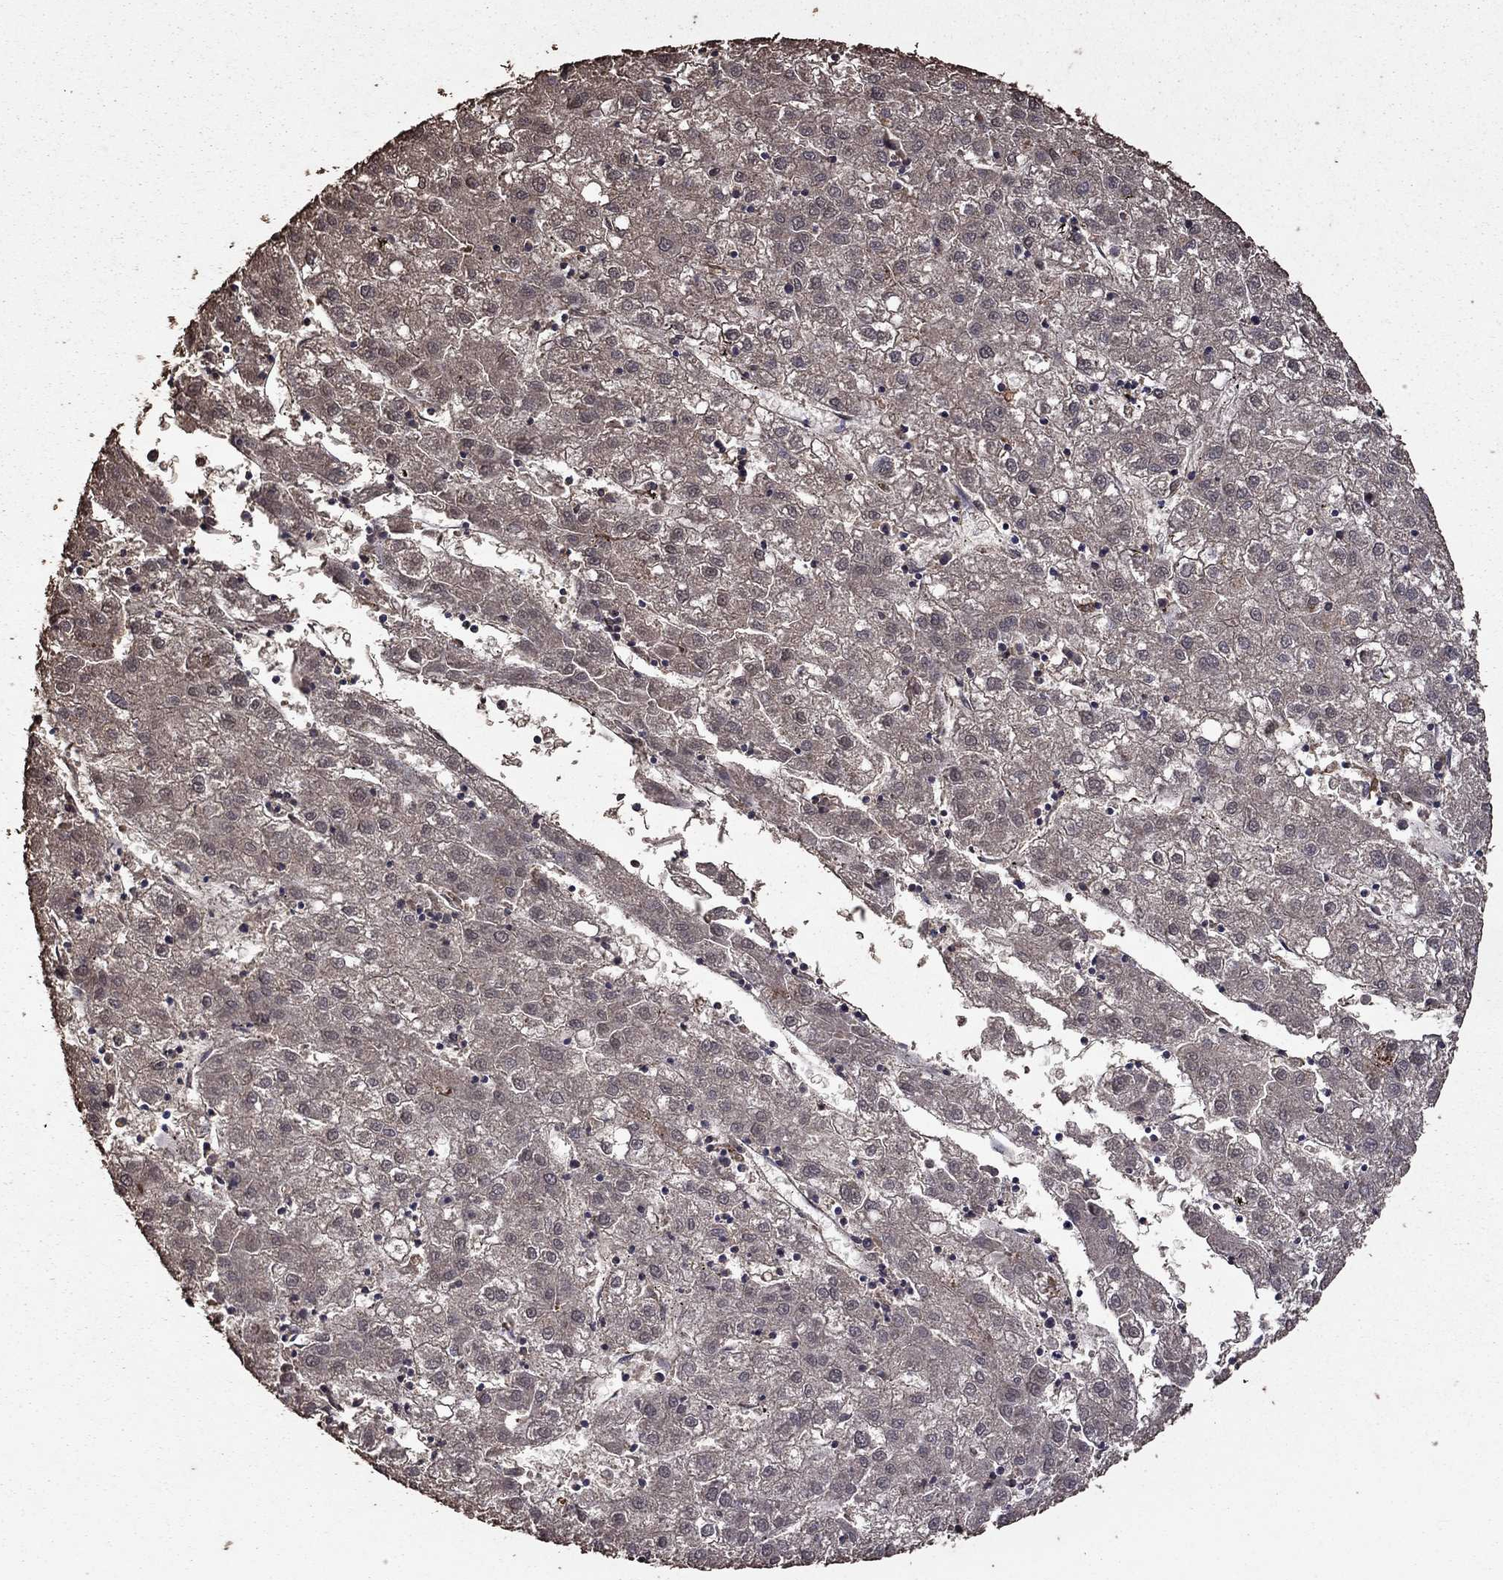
{"staining": {"intensity": "negative", "quantity": "none", "location": "none"}, "tissue": "liver cancer", "cell_type": "Tumor cells", "image_type": "cancer", "snomed": [{"axis": "morphology", "description": "Carcinoma, Hepatocellular, NOS"}, {"axis": "topography", "description": "Liver"}], "caption": "Liver cancer (hepatocellular carcinoma) stained for a protein using immunohistochemistry (IHC) exhibits no staining tumor cells.", "gene": "SERPINA5", "patient": {"sex": "male", "age": 72}}